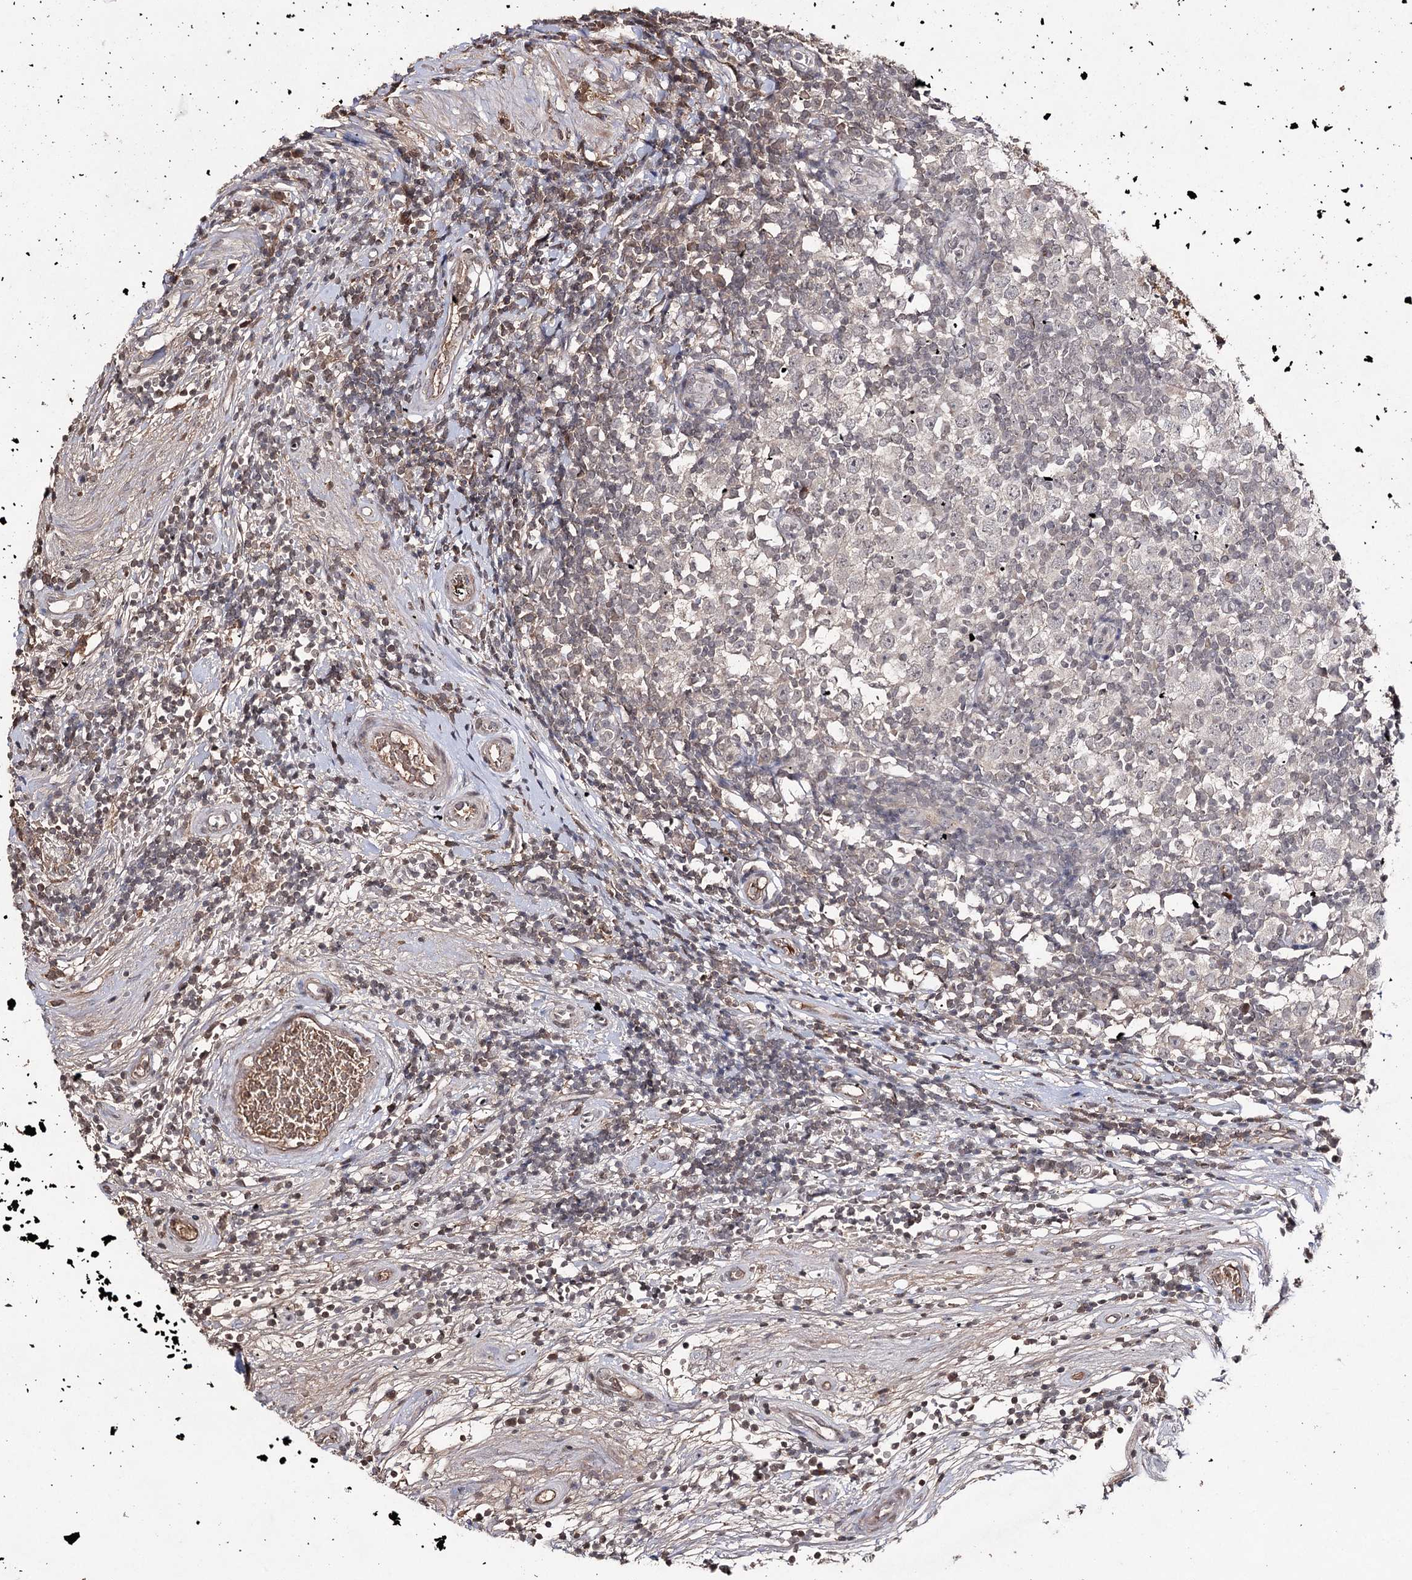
{"staining": {"intensity": "negative", "quantity": "none", "location": "none"}, "tissue": "testis cancer", "cell_type": "Tumor cells", "image_type": "cancer", "snomed": [{"axis": "morphology", "description": "Seminoma, NOS"}, {"axis": "topography", "description": "Testis"}], "caption": "Tumor cells show no significant expression in testis seminoma.", "gene": "SYNGR3", "patient": {"sex": "male", "age": 65}}